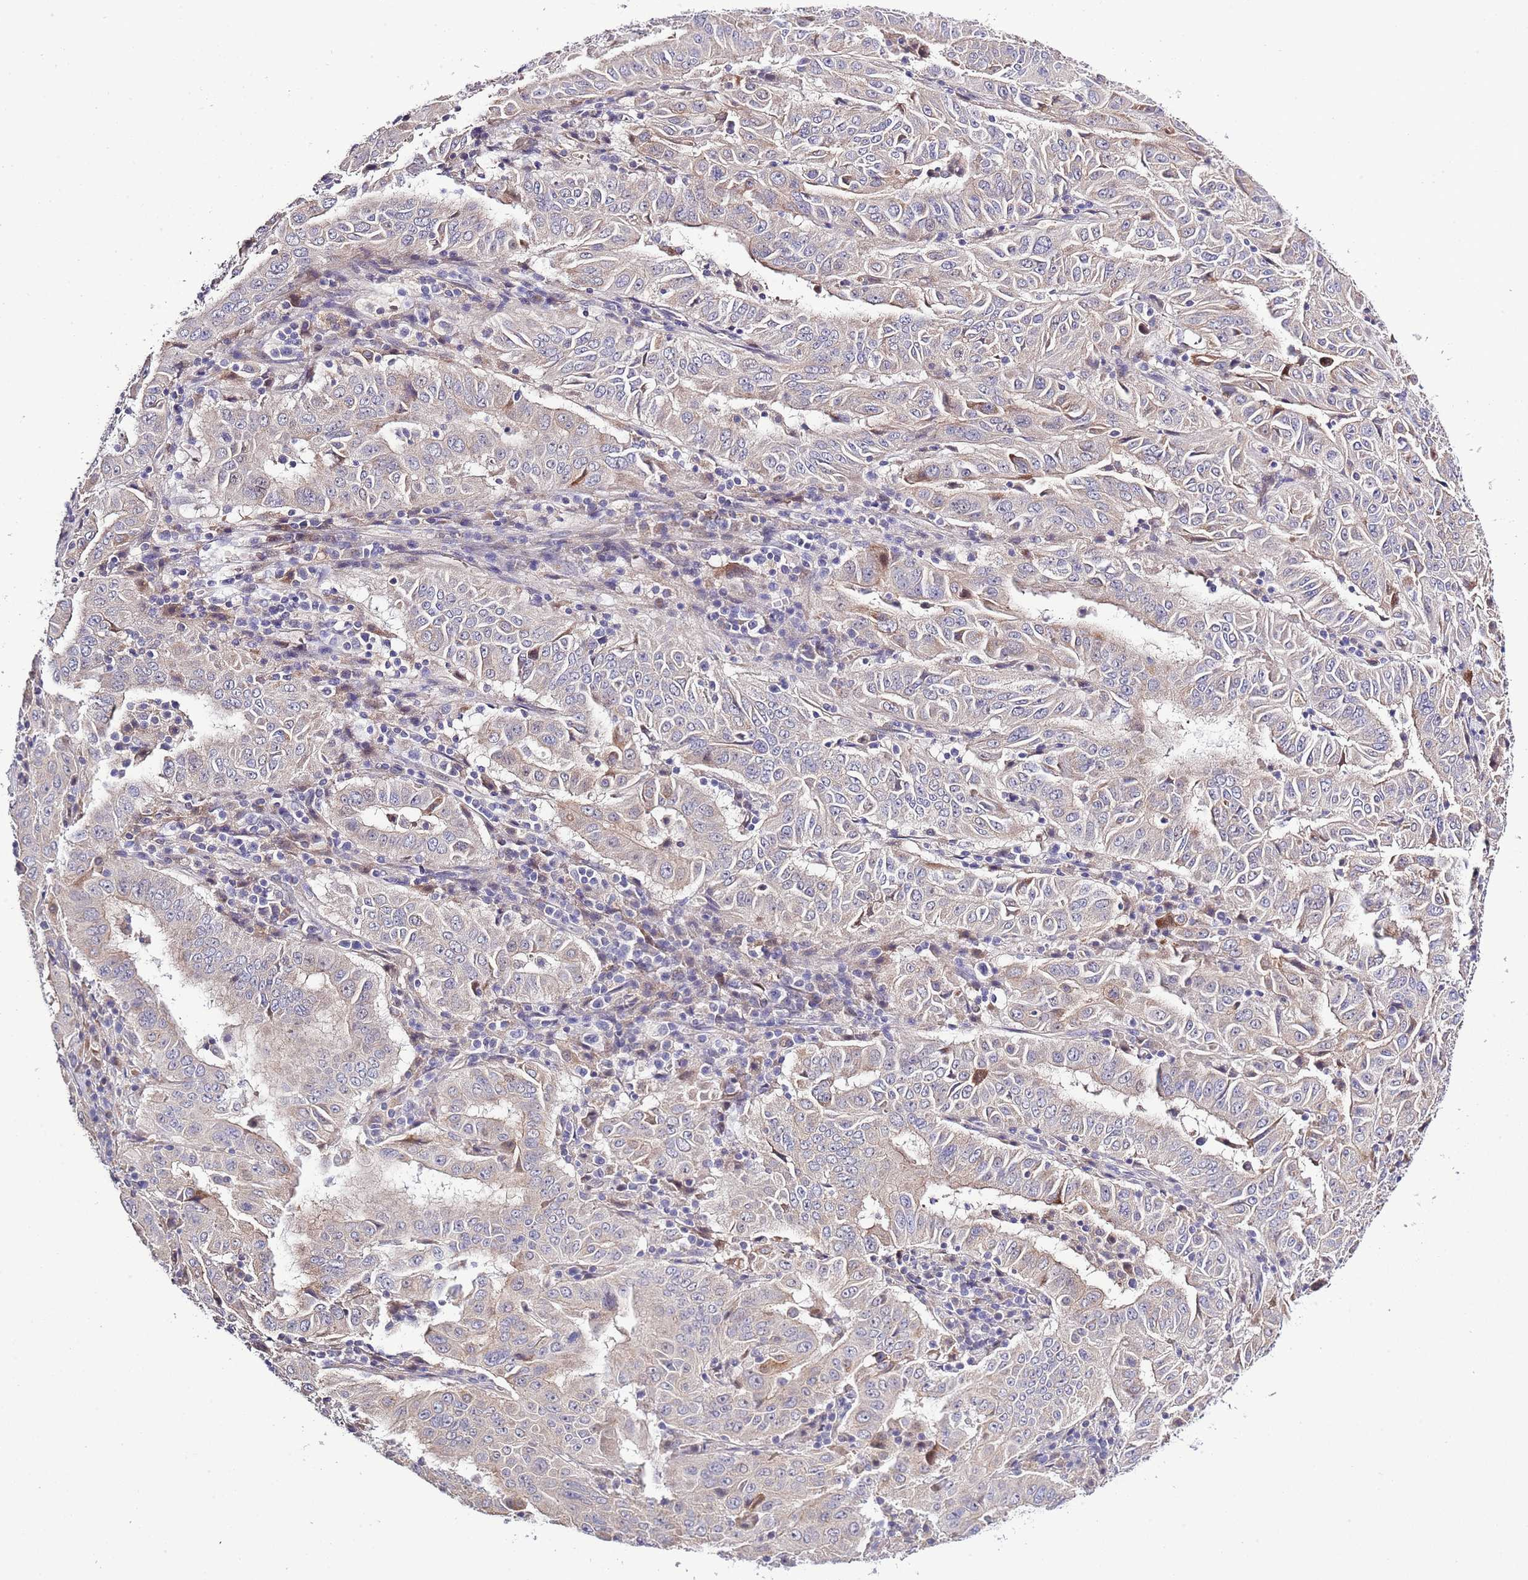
{"staining": {"intensity": "negative", "quantity": "none", "location": "none"}, "tissue": "pancreatic cancer", "cell_type": "Tumor cells", "image_type": "cancer", "snomed": [{"axis": "morphology", "description": "Adenocarcinoma, NOS"}, {"axis": "topography", "description": "Pancreas"}], "caption": "A photomicrograph of human pancreatic cancer is negative for staining in tumor cells.", "gene": "LIPJ", "patient": {"sex": "male", "age": 63}}